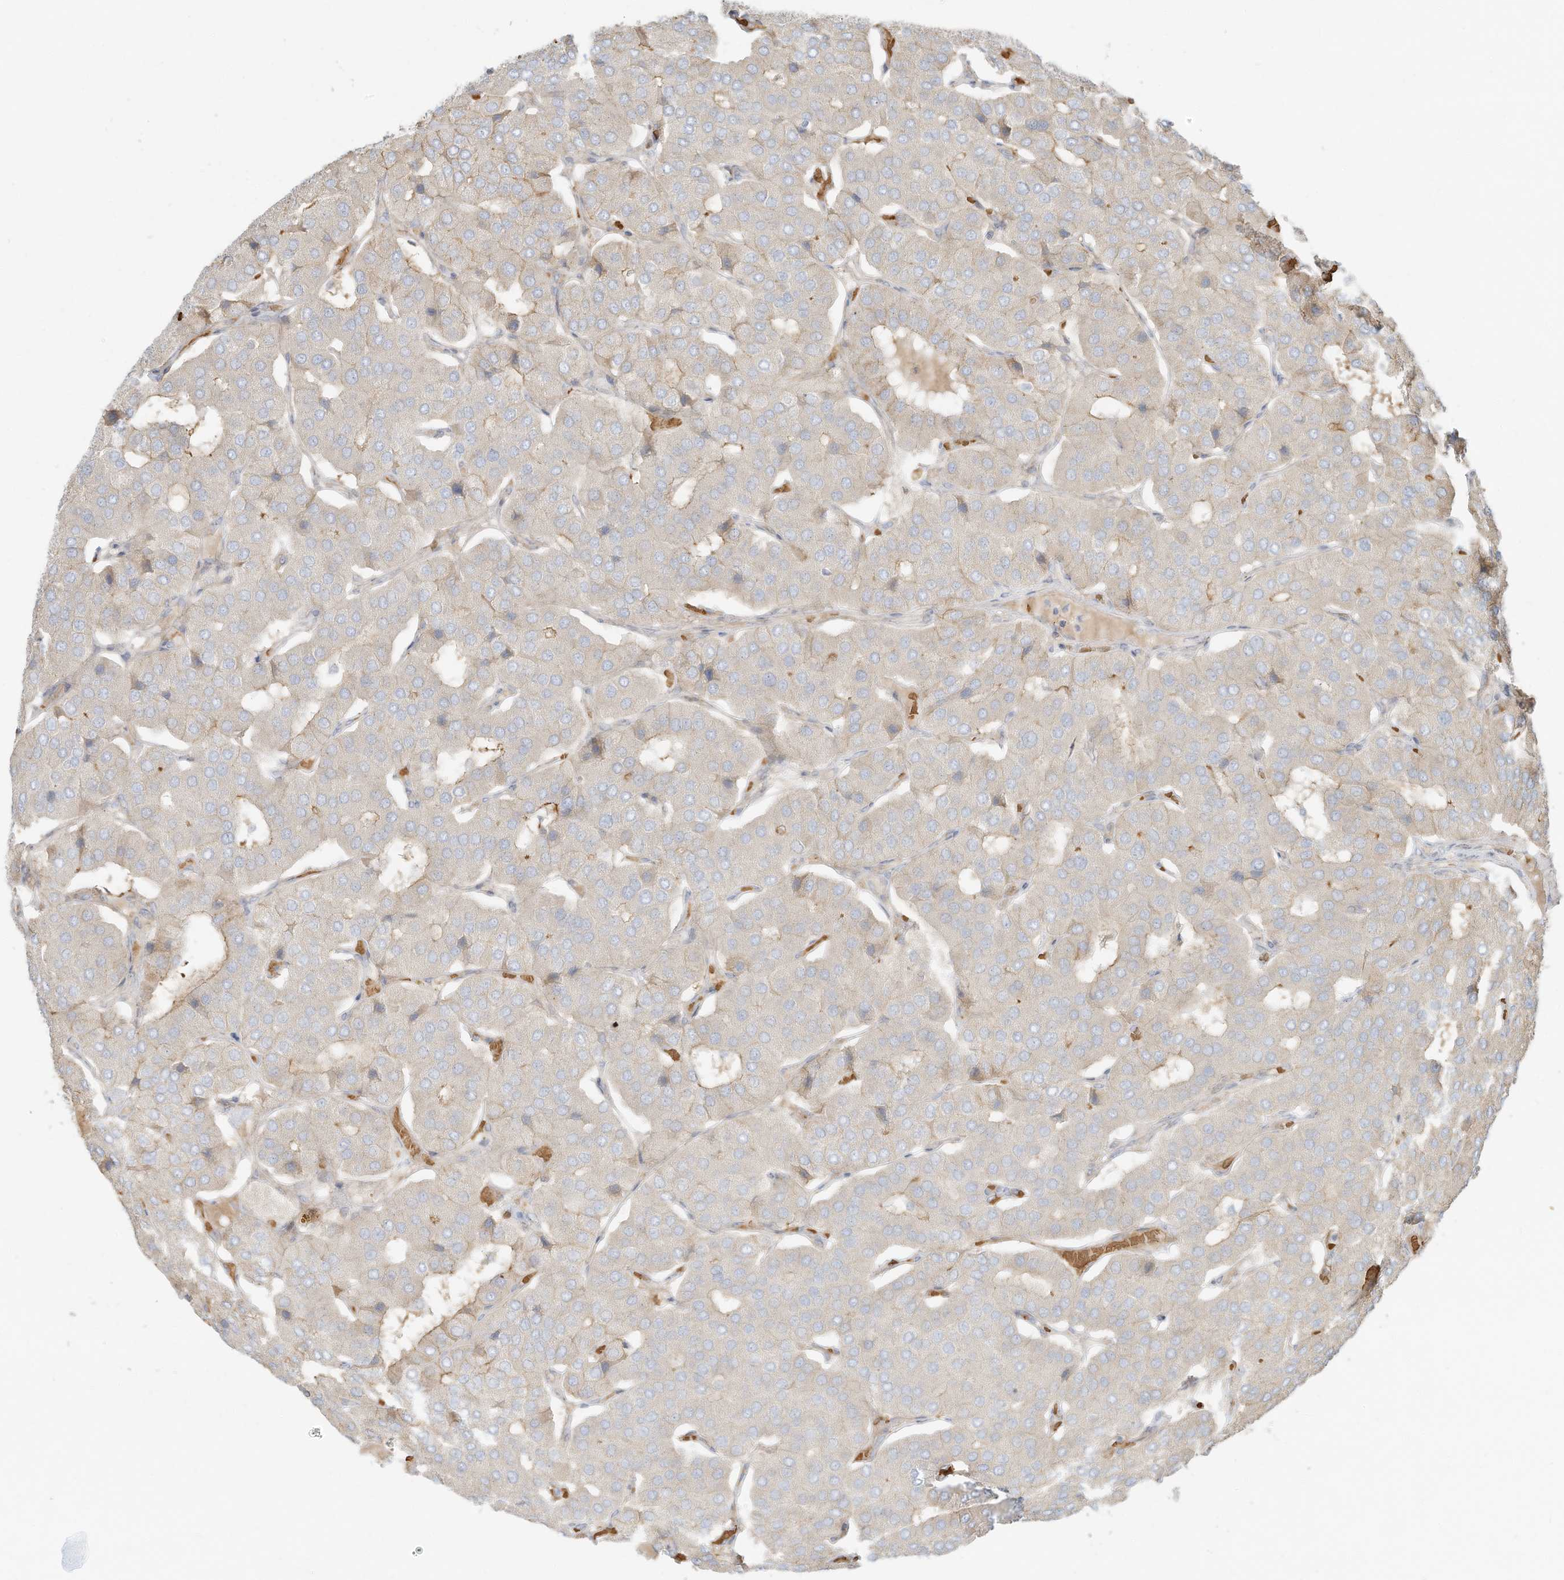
{"staining": {"intensity": "weak", "quantity": "<25%", "location": "cytoplasmic/membranous"}, "tissue": "parathyroid gland", "cell_type": "Glandular cells", "image_type": "normal", "snomed": [{"axis": "morphology", "description": "Normal tissue, NOS"}, {"axis": "morphology", "description": "Adenoma, NOS"}, {"axis": "topography", "description": "Parathyroid gland"}], "caption": "DAB (3,3'-diaminobenzidine) immunohistochemical staining of unremarkable parathyroid gland reveals no significant expression in glandular cells.", "gene": "OFD1", "patient": {"sex": "female", "age": 86}}